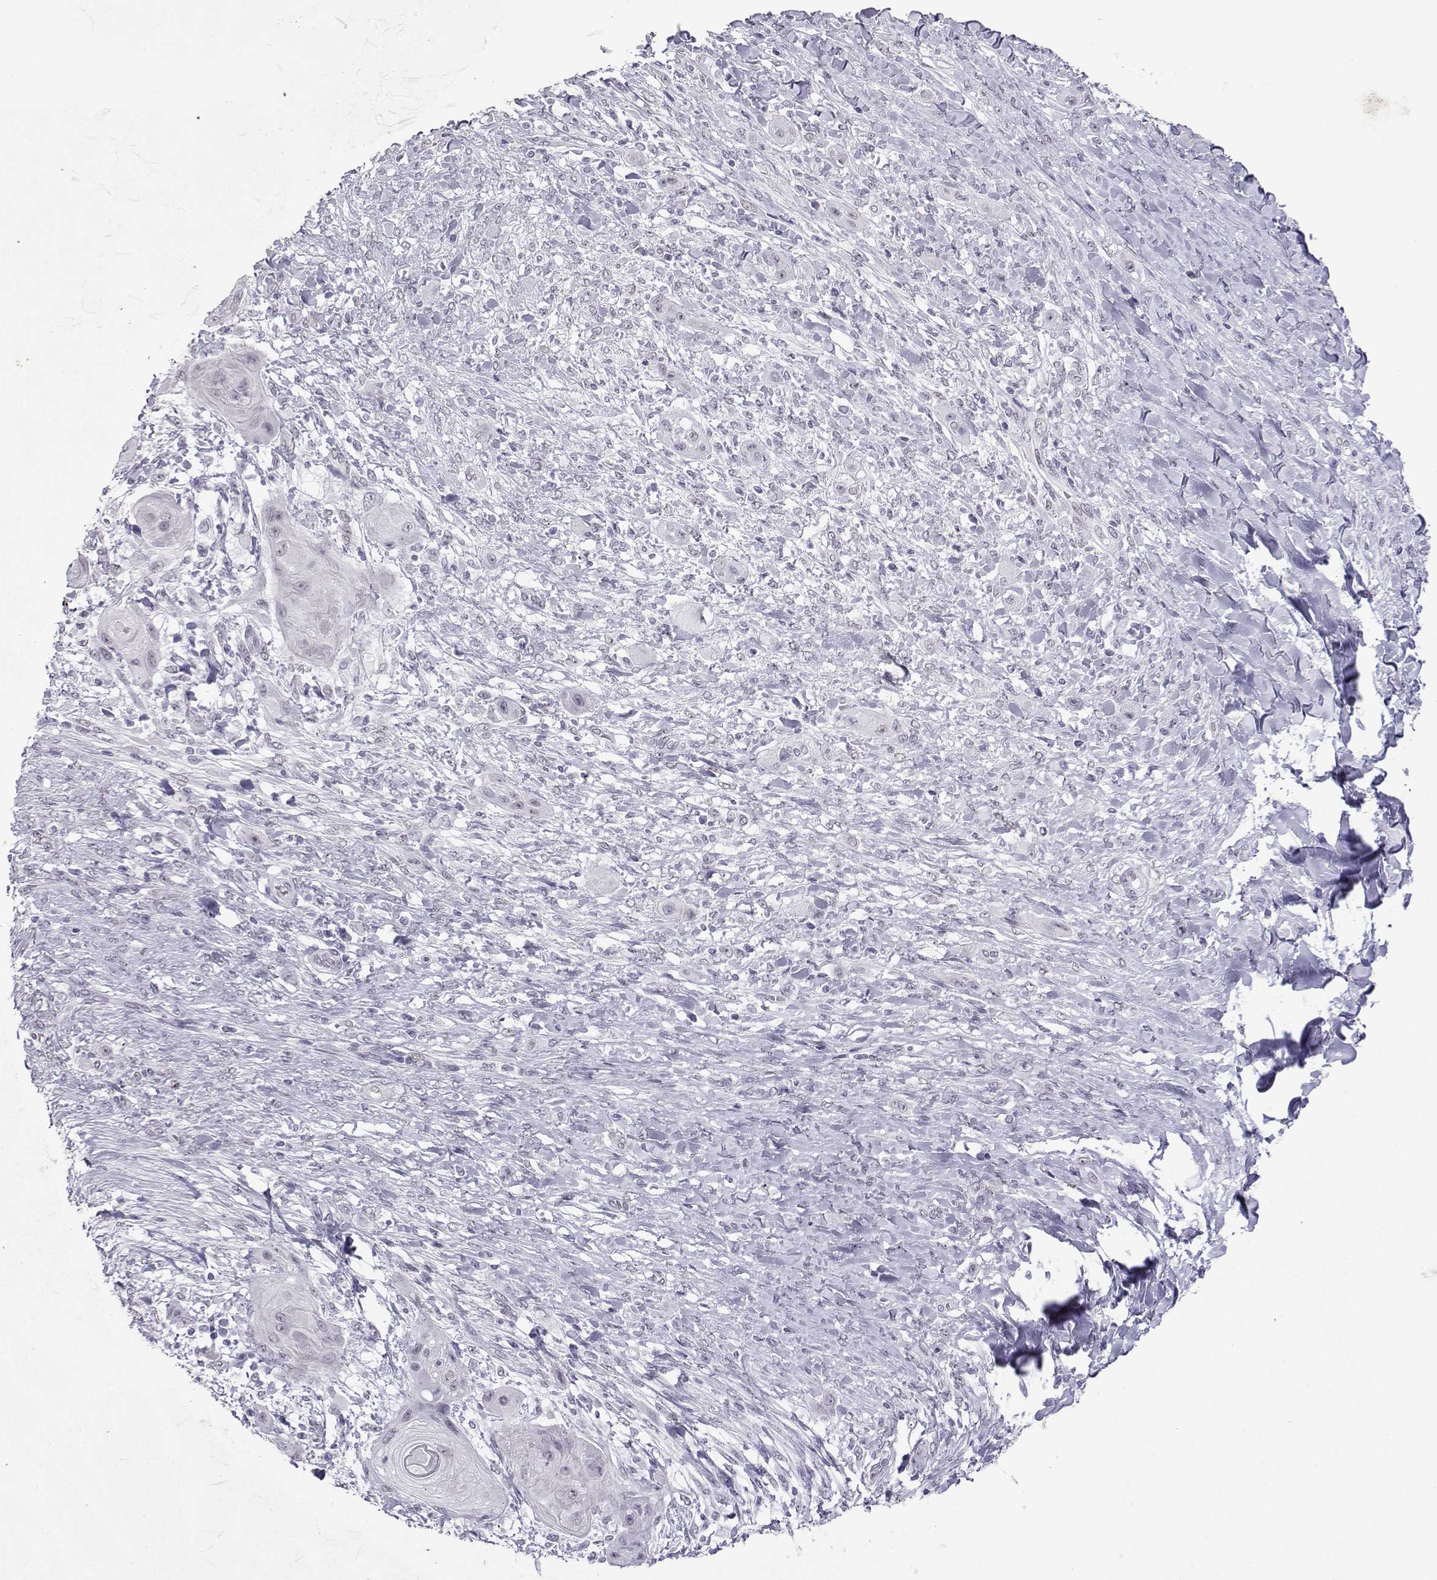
{"staining": {"intensity": "negative", "quantity": "none", "location": "none"}, "tissue": "skin cancer", "cell_type": "Tumor cells", "image_type": "cancer", "snomed": [{"axis": "morphology", "description": "Squamous cell carcinoma, NOS"}, {"axis": "topography", "description": "Skin"}], "caption": "A photomicrograph of skin squamous cell carcinoma stained for a protein demonstrates no brown staining in tumor cells.", "gene": "LORICRIN", "patient": {"sex": "male", "age": 62}}